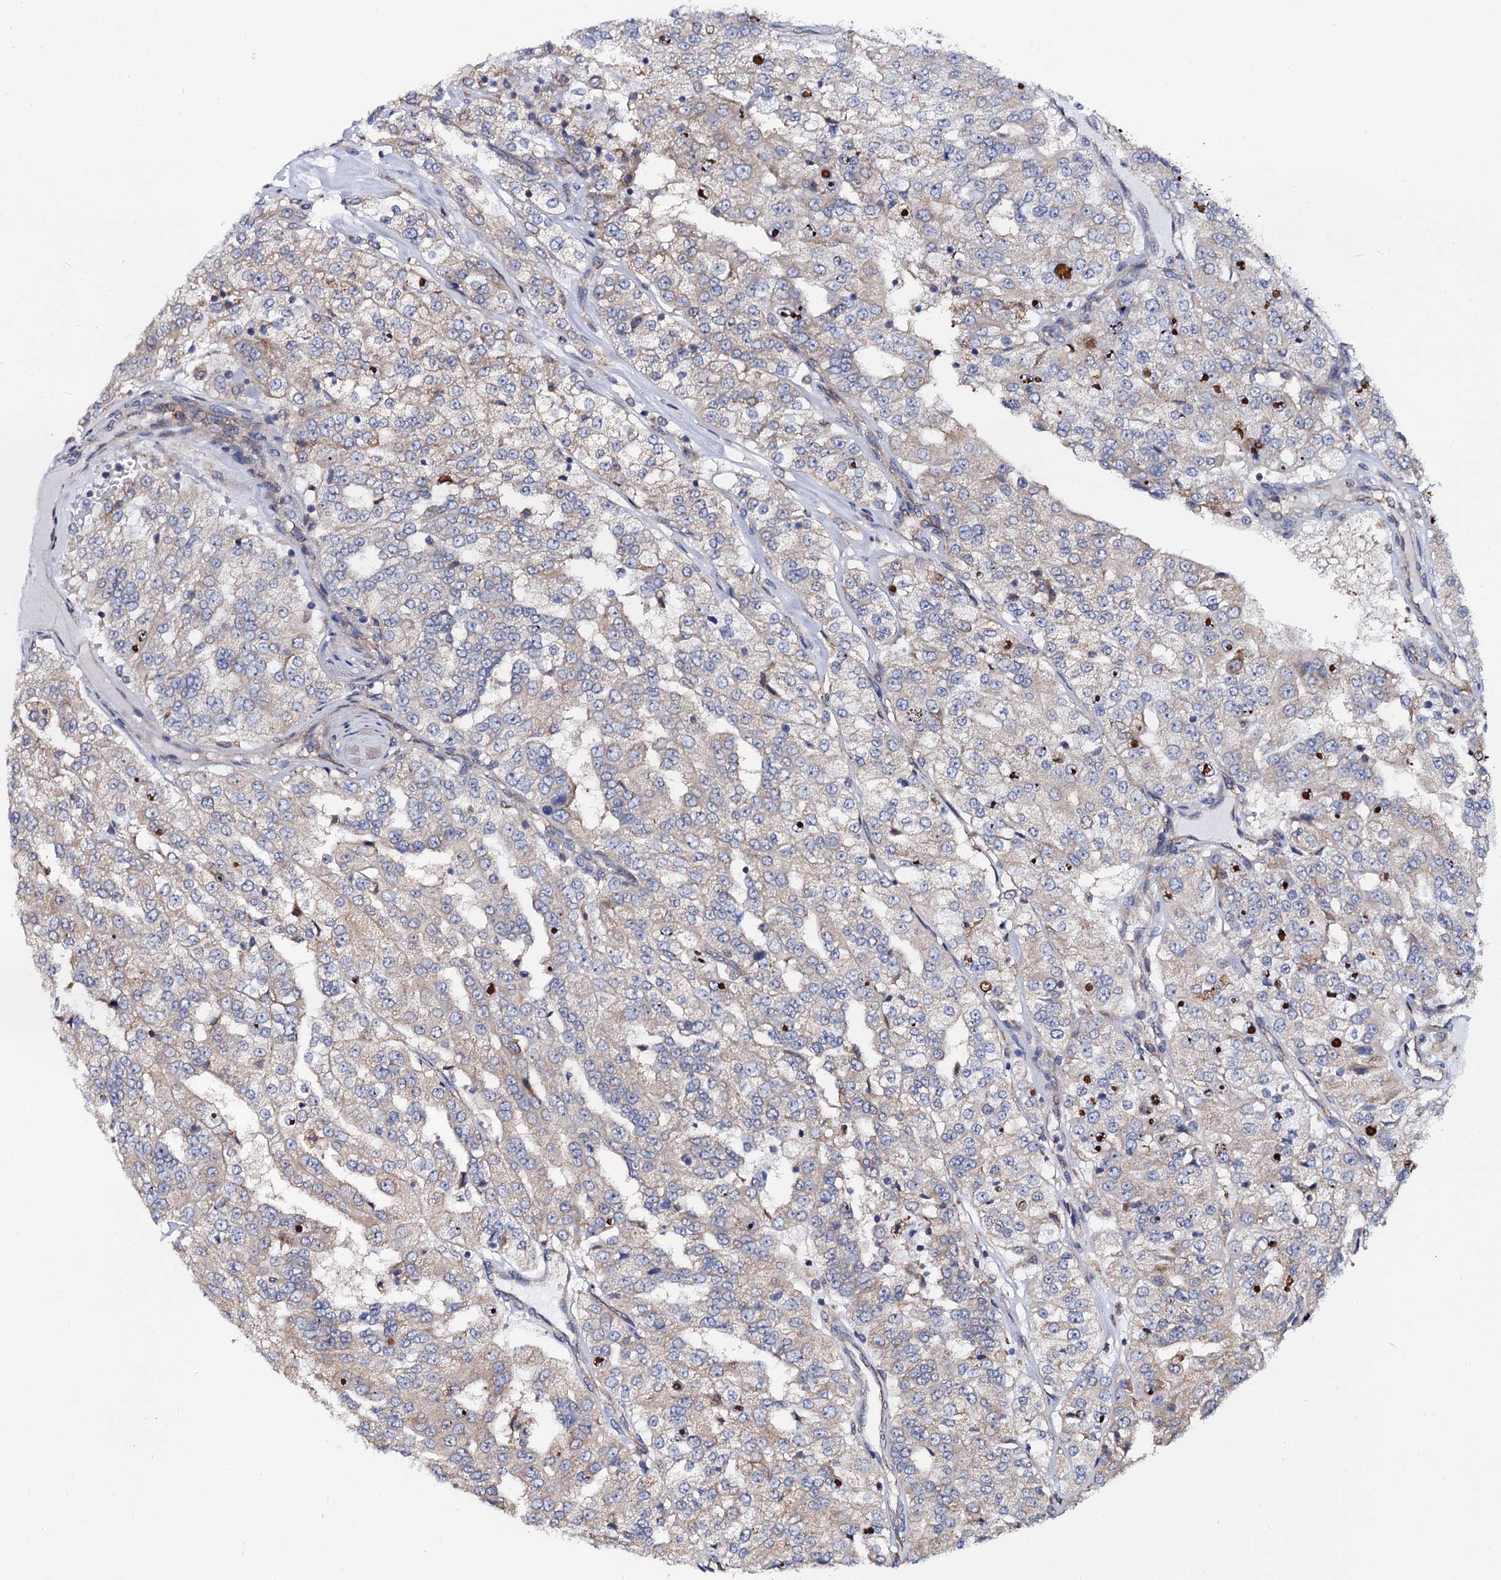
{"staining": {"intensity": "weak", "quantity": "25%-75%", "location": "cytoplasmic/membranous"}, "tissue": "renal cancer", "cell_type": "Tumor cells", "image_type": "cancer", "snomed": [{"axis": "morphology", "description": "Adenocarcinoma, NOS"}, {"axis": "topography", "description": "Kidney"}], "caption": "Immunohistochemical staining of human renal adenocarcinoma reveals weak cytoplasmic/membranous protein staining in about 25%-75% of tumor cells. The staining was performed using DAB, with brown indicating positive protein expression. Nuclei are stained blue with hematoxylin.", "gene": "PGLS", "patient": {"sex": "female", "age": 63}}